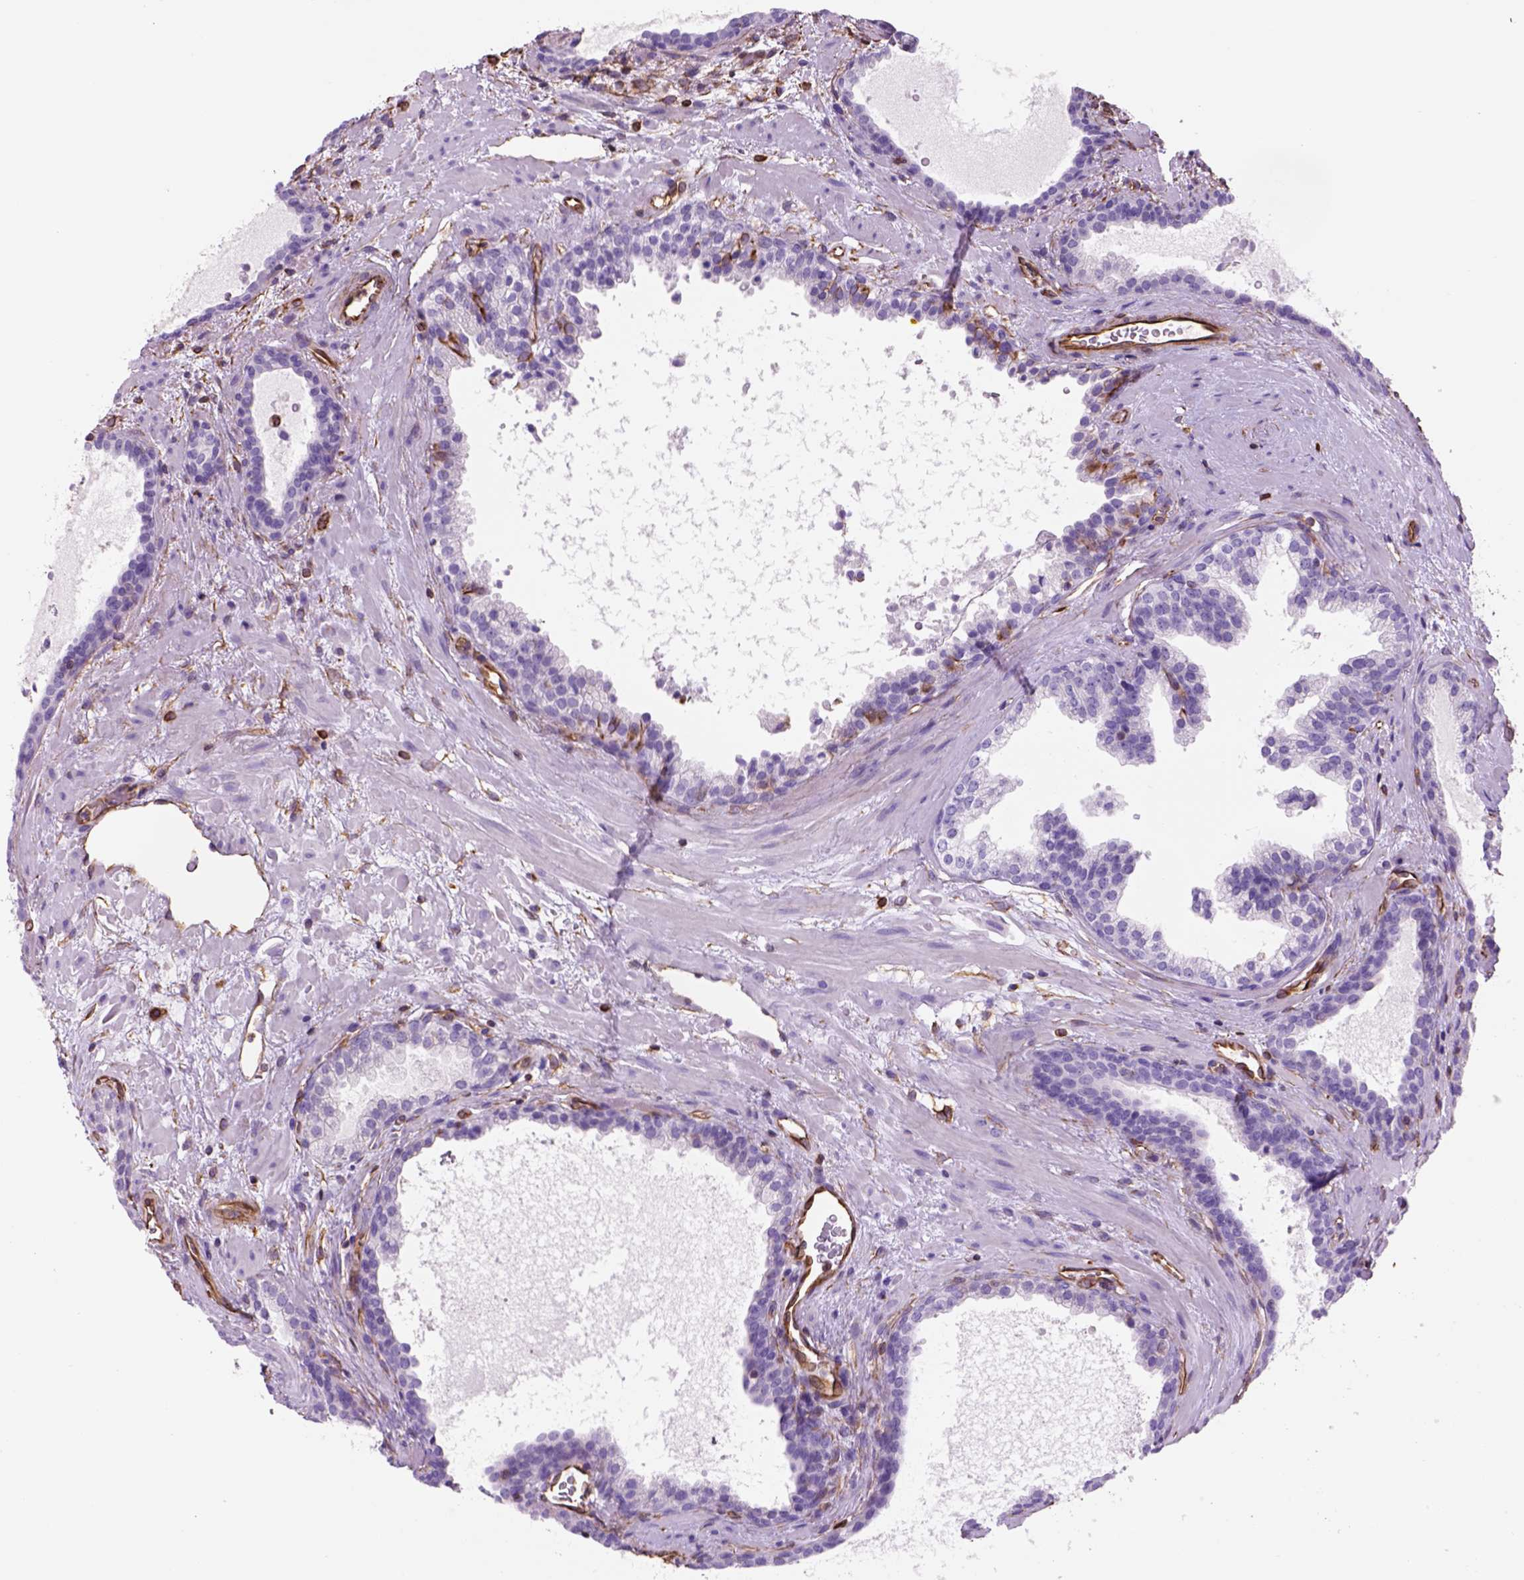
{"staining": {"intensity": "negative", "quantity": "none", "location": "none"}, "tissue": "prostate cancer", "cell_type": "Tumor cells", "image_type": "cancer", "snomed": [{"axis": "morphology", "description": "Adenocarcinoma, NOS"}, {"axis": "topography", "description": "Prostate"}], "caption": "The immunohistochemistry (IHC) image has no significant staining in tumor cells of adenocarcinoma (prostate) tissue.", "gene": "ZZZ3", "patient": {"sex": "male", "age": 66}}